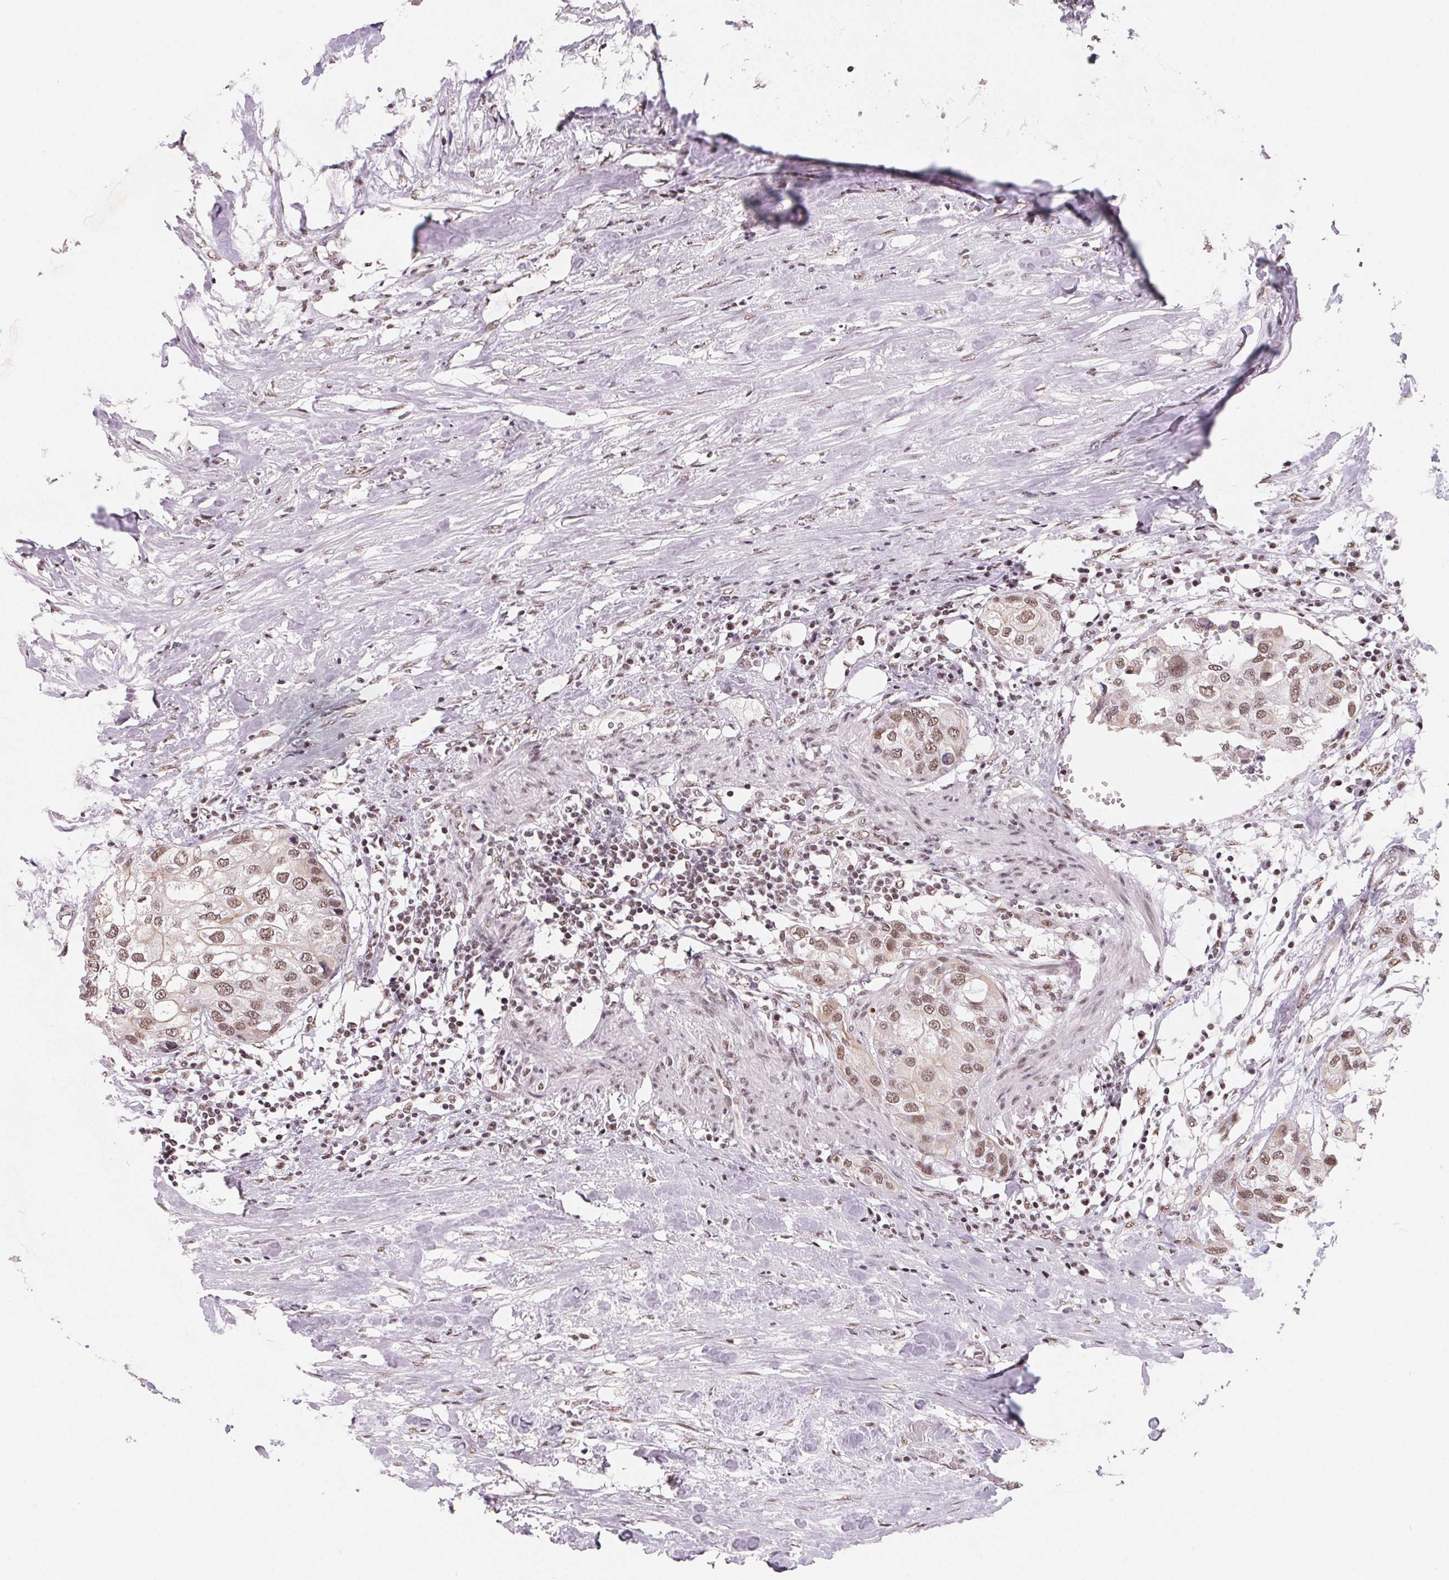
{"staining": {"intensity": "moderate", "quantity": ">75%", "location": "nuclear"}, "tissue": "urothelial cancer", "cell_type": "Tumor cells", "image_type": "cancer", "snomed": [{"axis": "morphology", "description": "Urothelial carcinoma, High grade"}, {"axis": "topography", "description": "Urinary bladder"}], "caption": "Immunohistochemical staining of human high-grade urothelial carcinoma demonstrates moderate nuclear protein staining in about >75% of tumor cells. (Stains: DAB (3,3'-diaminobenzidine) in brown, nuclei in blue, Microscopy: brightfield microscopy at high magnification).", "gene": "TCERG1", "patient": {"sex": "male", "age": 64}}